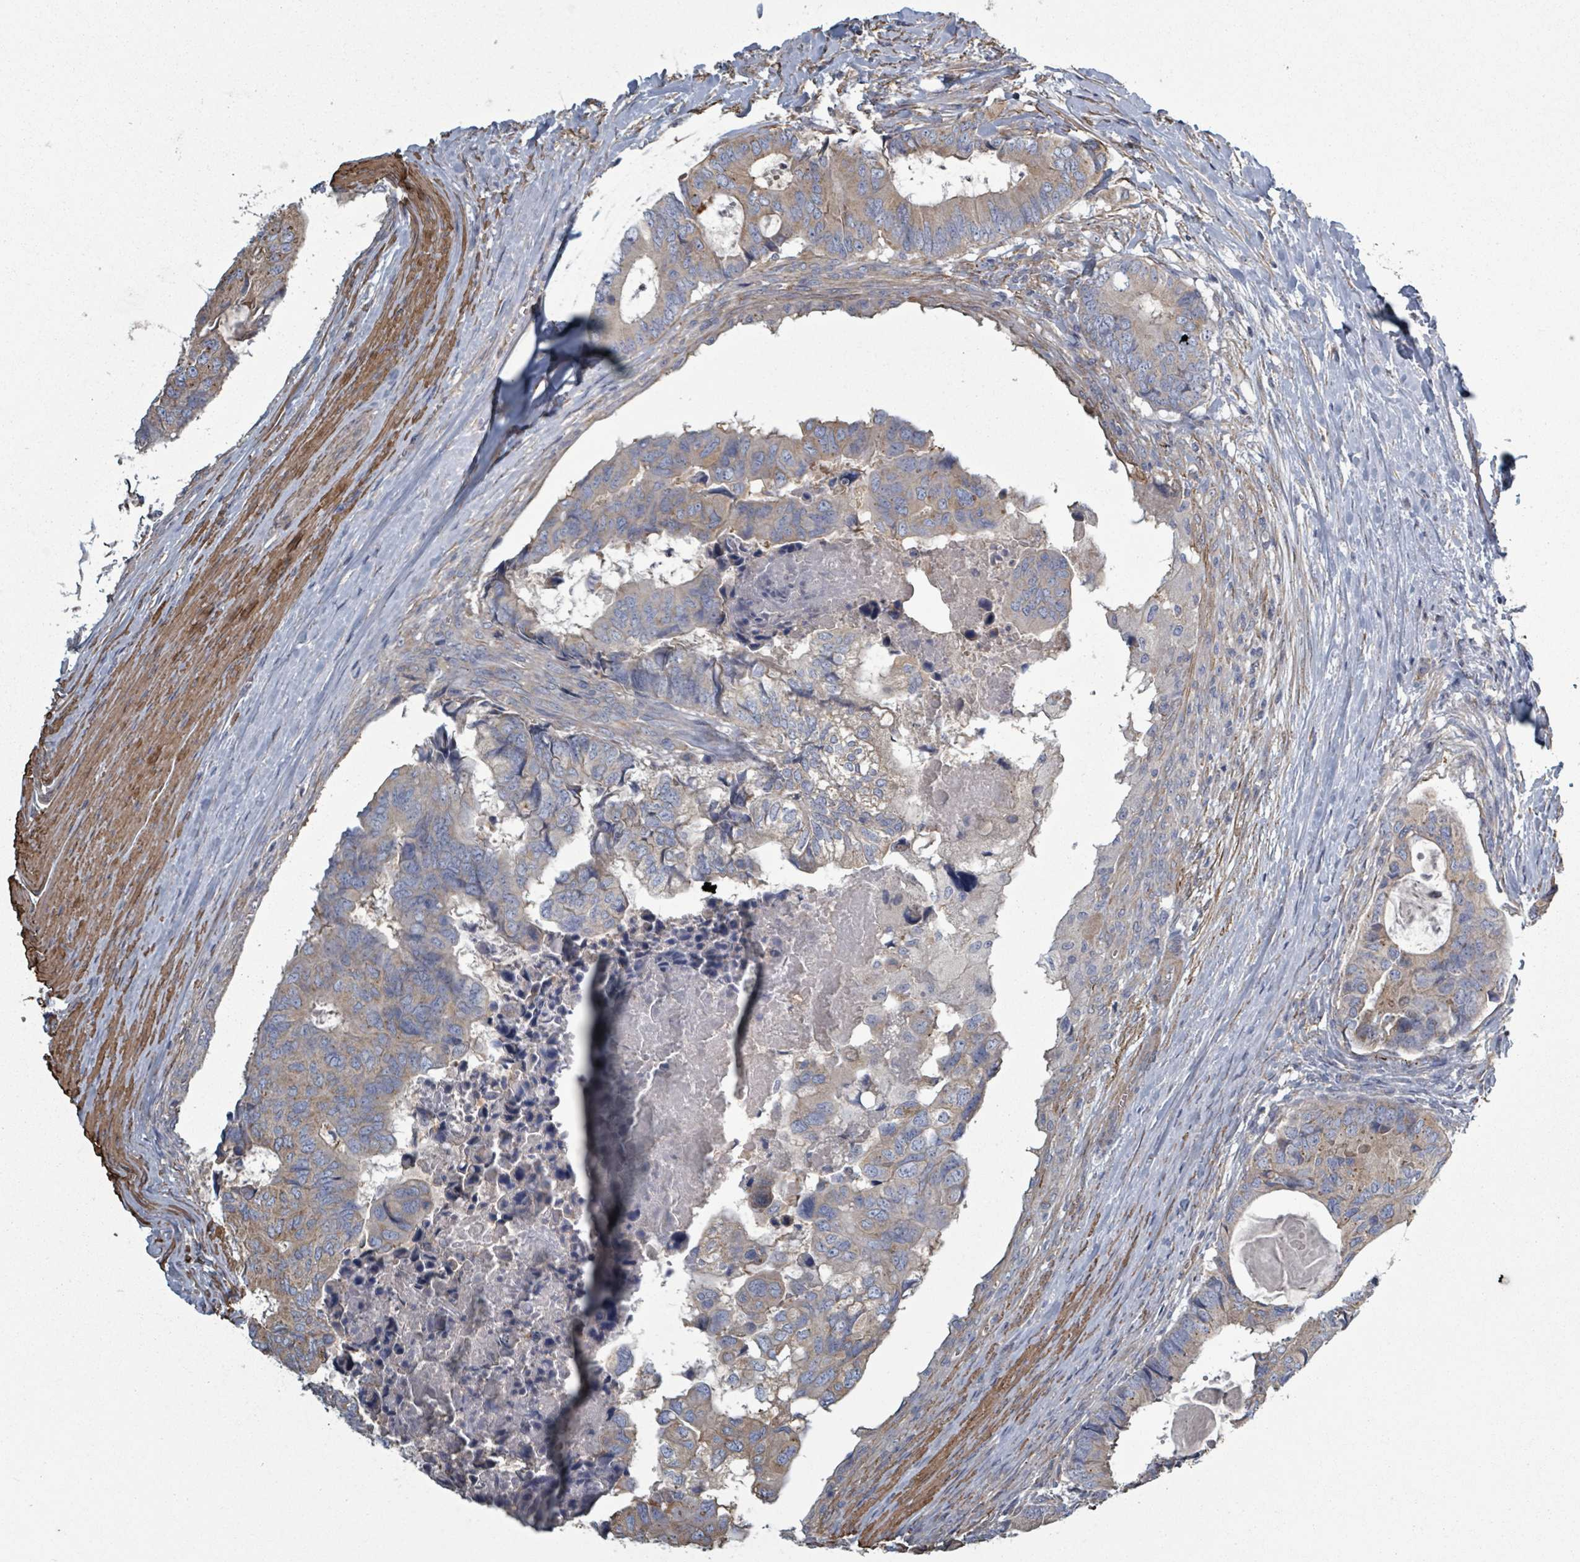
{"staining": {"intensity": "moderate", "quantity": "25%-75%", "location": "cytoplasmic/membranous"}, "tissue": "colorectal cancer", "cell_type": "Tumor cells", "image_type": "cancer", "snomed": [{"axis": "morphology", "description": "Adenocarcinoma, NOS"}, {"axis": "topography", "description": "Colon"}], "caption": "Approximately 25%-75% of tumor cells in human colorectal cancer (adenocarcinoma) display moderate cytoplasmic/membranous protein expression as visualized by brown immunohistochemical staining.", "gene": "ADCK1", "patient": {"sex": "male", "age": 85}}